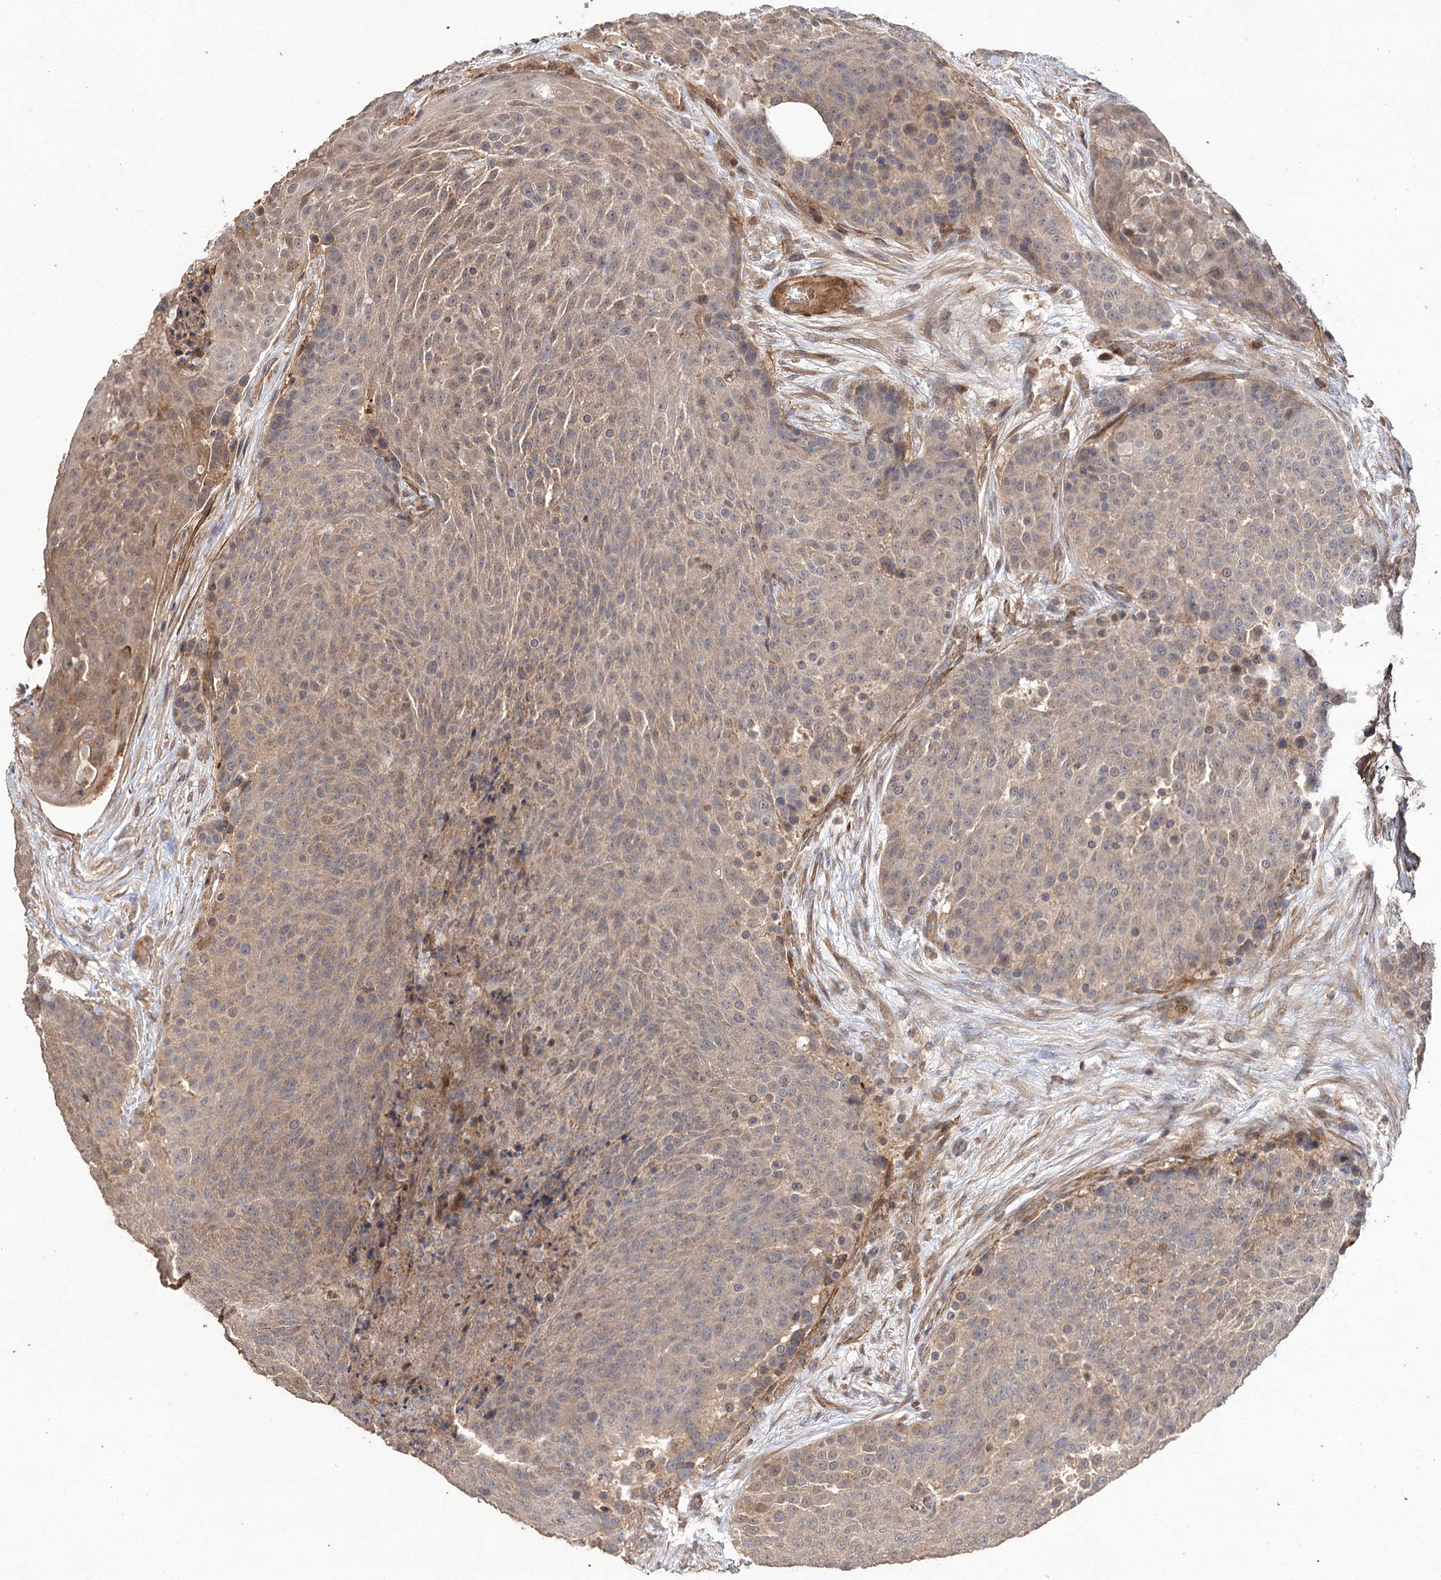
{"staining": {"intensity": "weak", "quantity": ">75%", "location": "cytoplasmic/membranous"}, "tissue": "urothelial cancer", "cell_type": "Tumor cells", "image_type": "cancer", "snomed": [{"axis": "morphology", "description": "Urothelial carcinoma, High grade"}, {"axis": "topography", "description": "Urinary bladder"}], "caption": "Brown immunohistochemical staining in human urothelial carcinoma (high-grade) displays weak cytoplasmic/membranous expression in about >75% of tumor cells.", "gene": "FBXW8", "patient": {"sex": "female", "age": 63}}